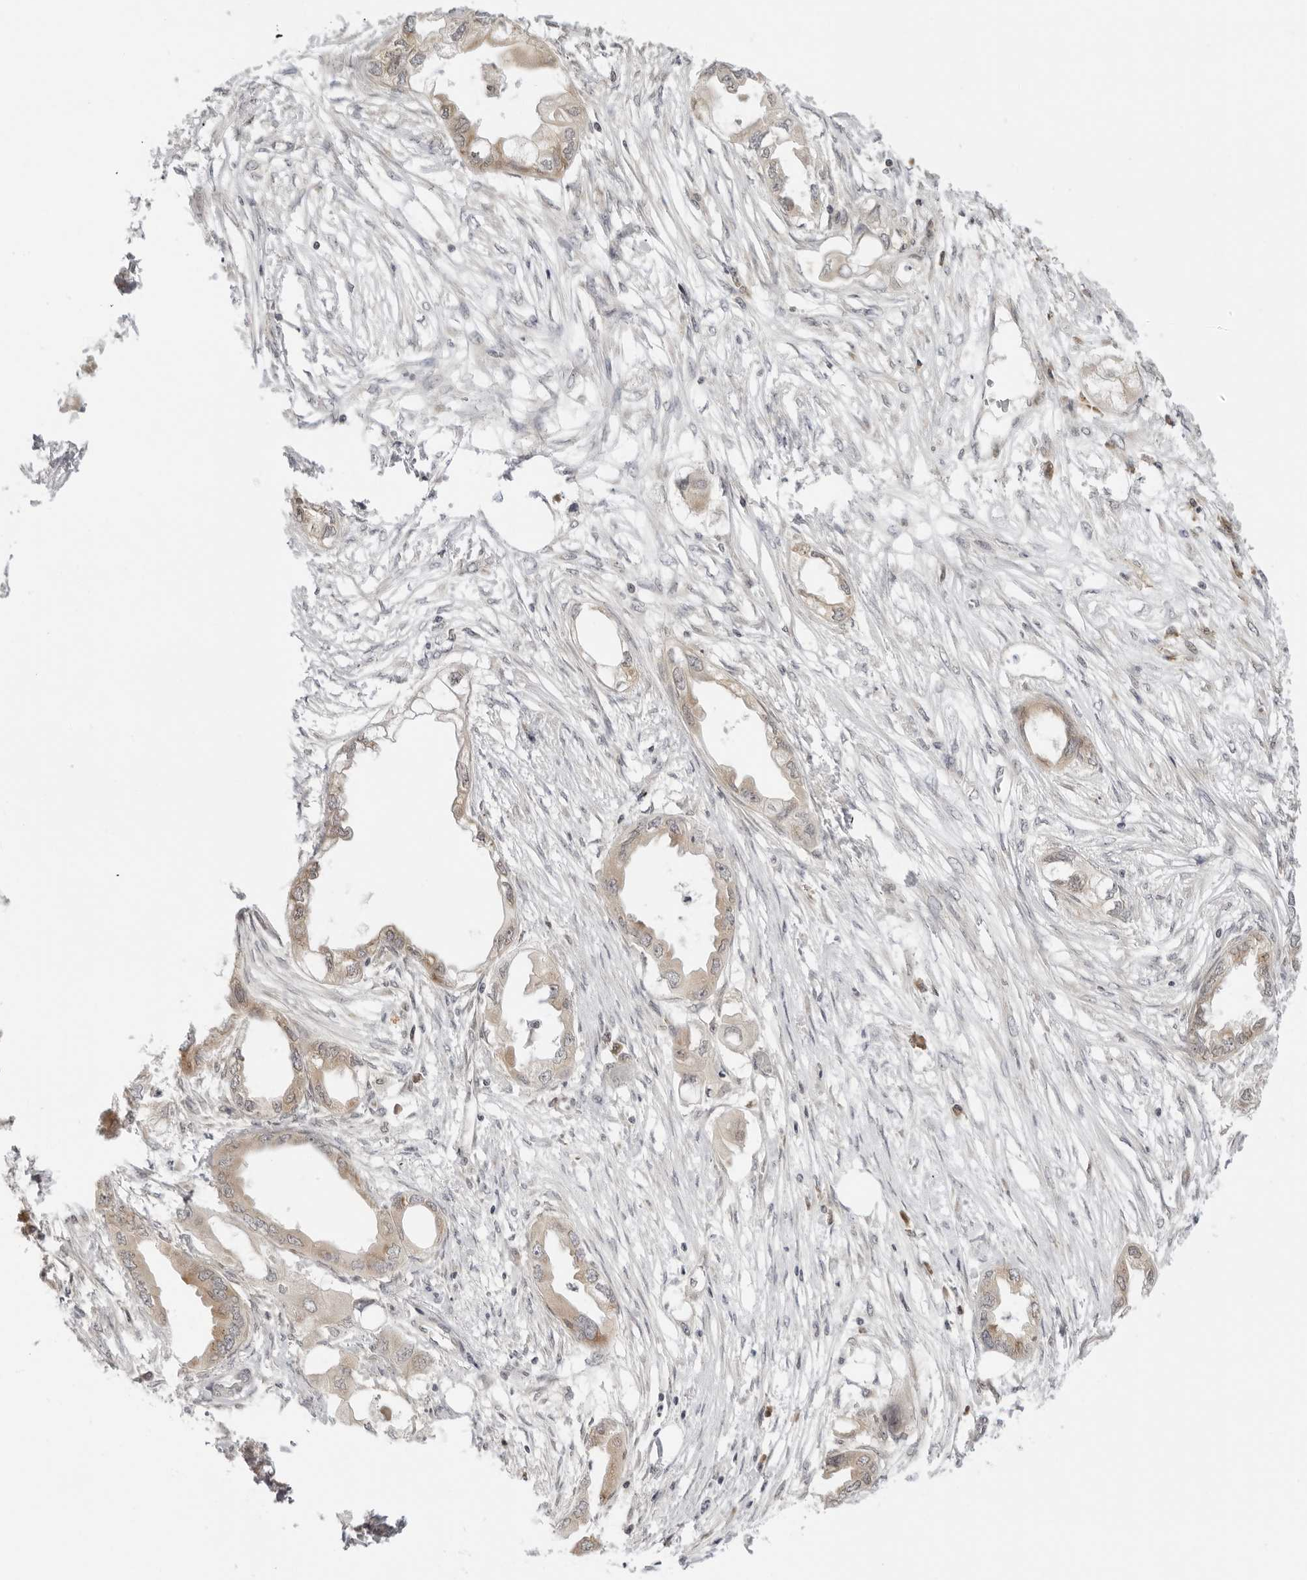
{"staining": {"intensity": "moderate", "quantity": ">75%", "location": "cytoplasmic/membranous"}, "tissue": "endometrial cancer", "cell_type": "Tumor cells", "image_type": "cancer", "snomed": [{"axis": "morphology", "description": "Adenocarcinoma, NOS"}, {"axis": "morphology", "description": "Adenocarcinoma, metastatic, NOS"}, {"axis": "topography", "description": "Adipose tissue"}, {"axis": "topography", "description": "Endometrium"}], "caption": "Brown immunohistochemical staining in human endometrial adenocarcinoma reveals moderate cytoplasmic/membranous expression in about >75% of tumor cells. (Brightfield microscopy of DAB IHC at high magnification).", "gene": "PRRC2C", "patient": {"sex": "female", "age": 67}}